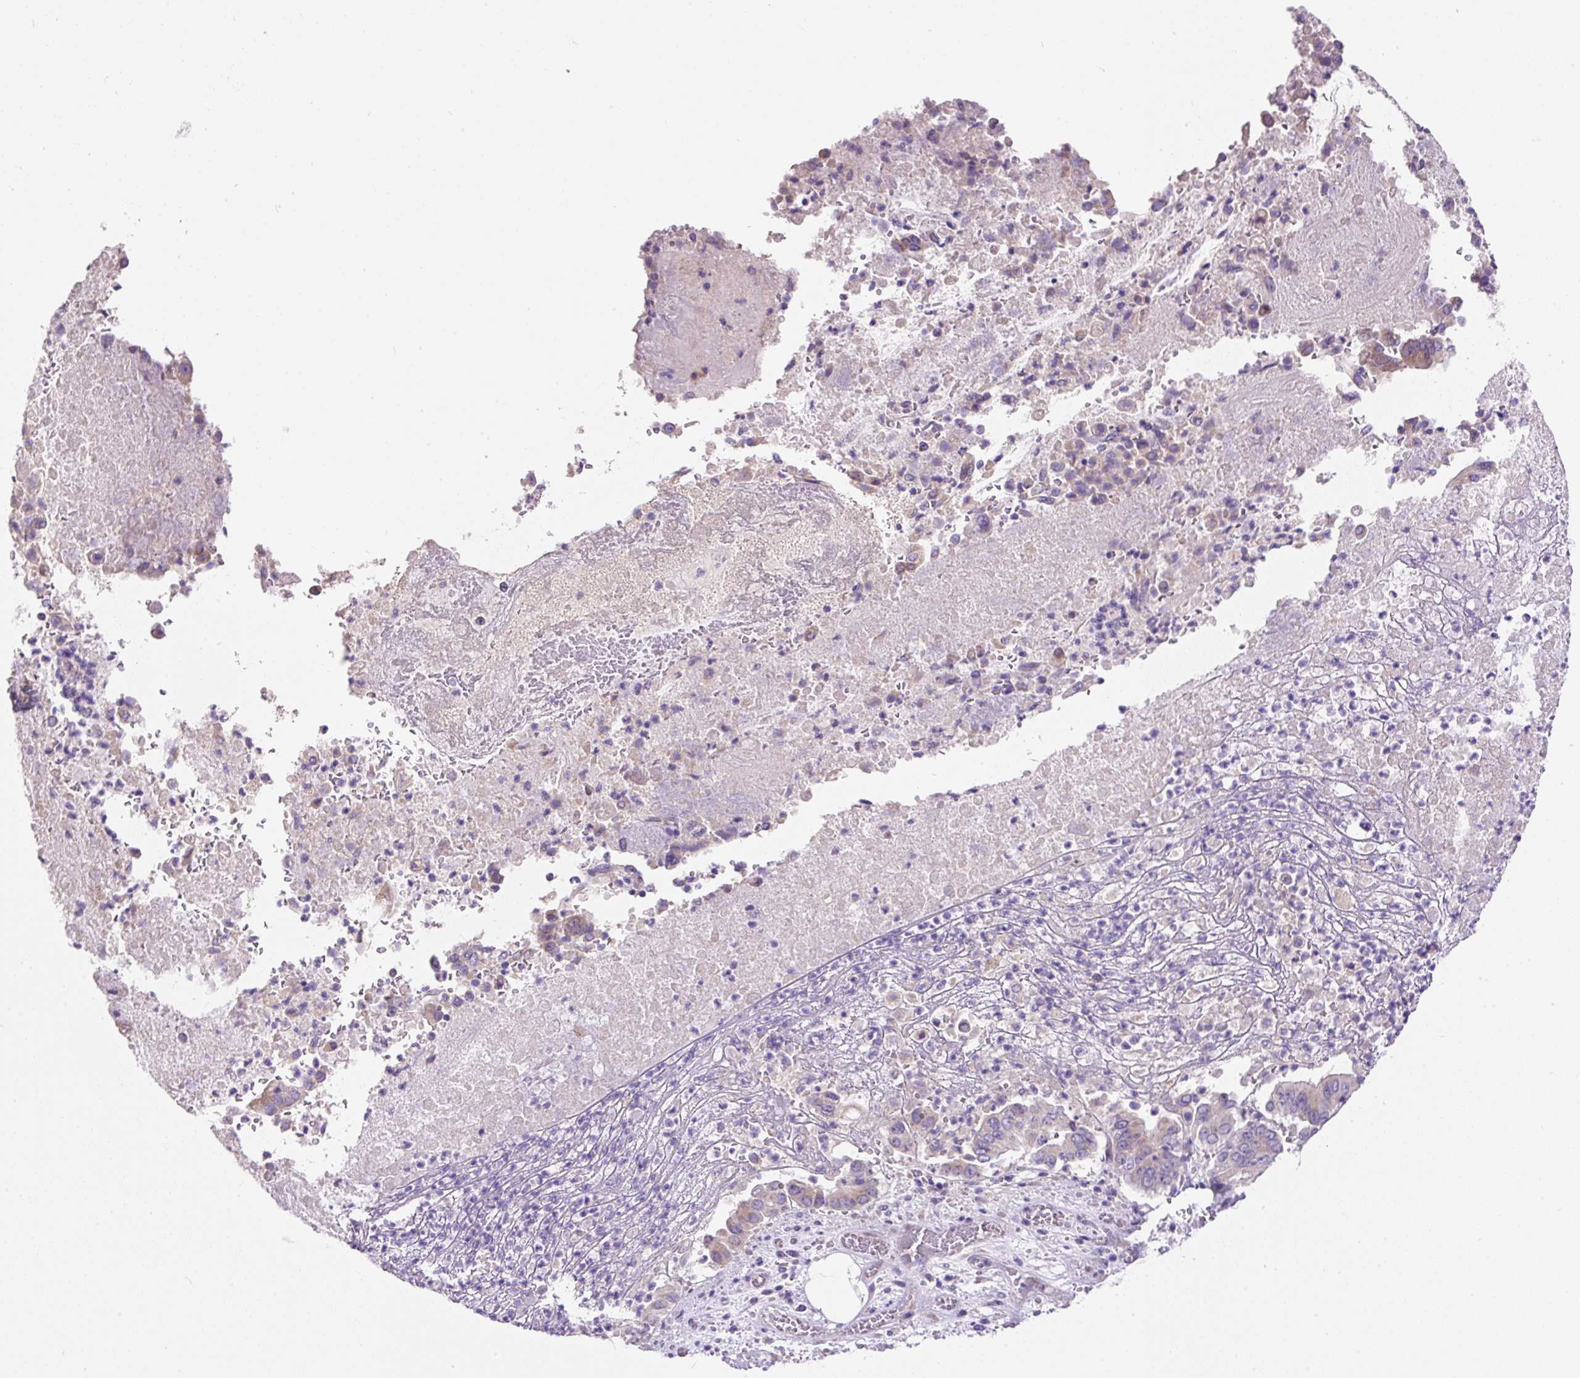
{"staining": {"intensity": "negative", "quantity": "none", "location": "none"}, "tissue": "pancreatic cancer", "cell_type": "Tumor cells", "image_type": "cancer", "snomed": [{"axis": "morphology", "description": "Adenocarcinoma, NOS"}, {"axis": "topography", "description": "Pancreas"}], "caption": "The immunohistochemistry (IHC) histopathology image has no significant positivity in tumor cells of pancreatic cancer (adenocarcinoma) tissue. (Immunohistochemistry (ihc), brightfield microscopy, high magnification).", "gene": "SUSD5", "patient": {"sex": "female", "age": 77}}